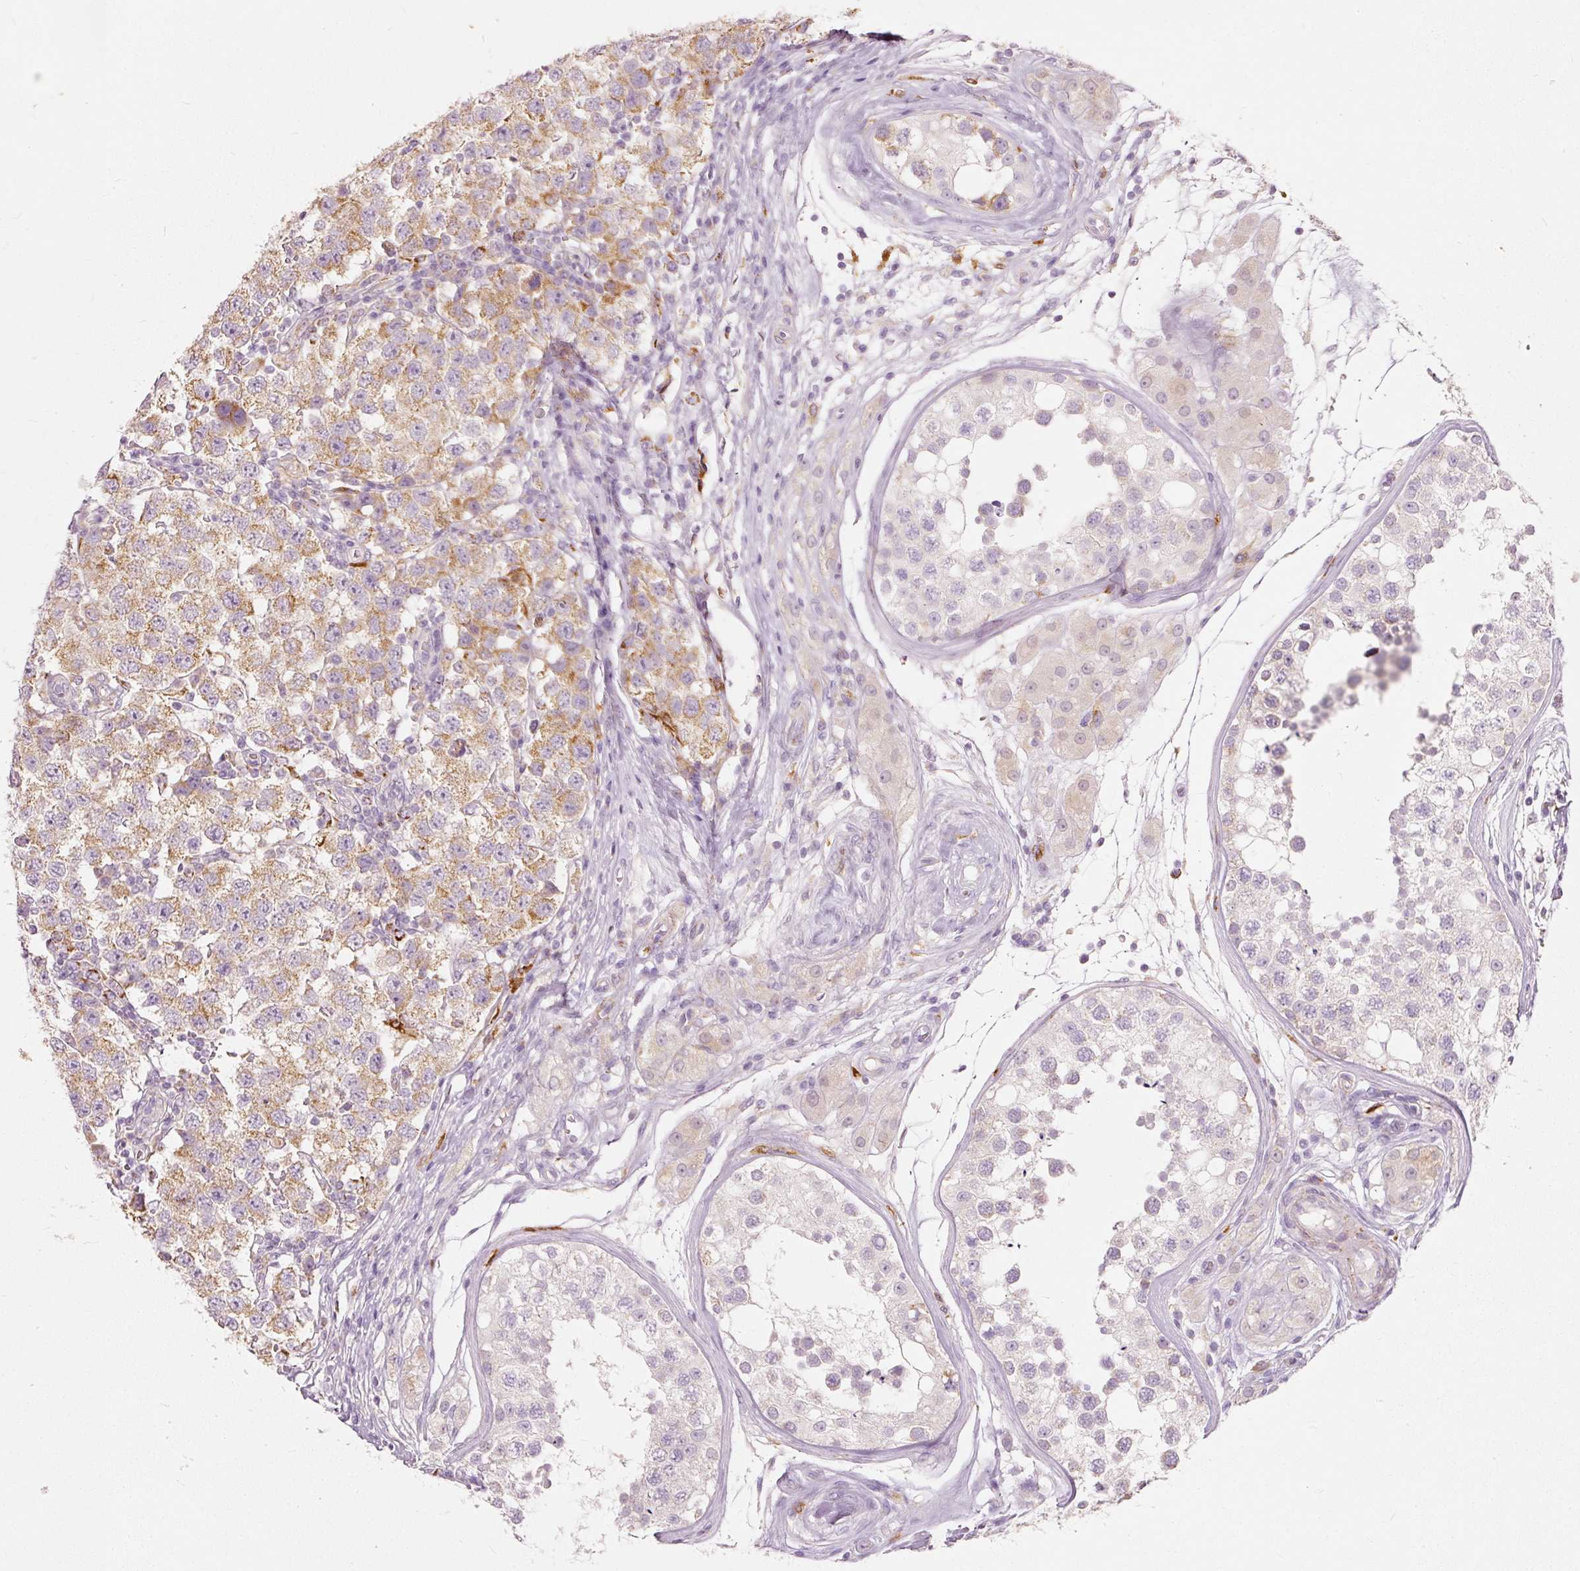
{"staining": {"intensity": "moderate", "quantity": ">75%", "location": "cytoplasmic/membranous"}, "tissue": "testis cancer", "cell_type": "Tumor cells", "image_type": "cancer", "snomed": [{"axis": "morphology", "description": "Seminoma, NOS"}, {"axis": "topography", "description": "Testis"}], "caption": "Immunohistochemical staining of human testis cancer (seminoma) reveals medium levels of moderate cytoplasmic/membranous expression in approximately >75% of tumor cells. (IHC, brightfield microscopy, high magnification).", "gene": "MTHFD2", "patient": {"sex": "male", "age": 34}}